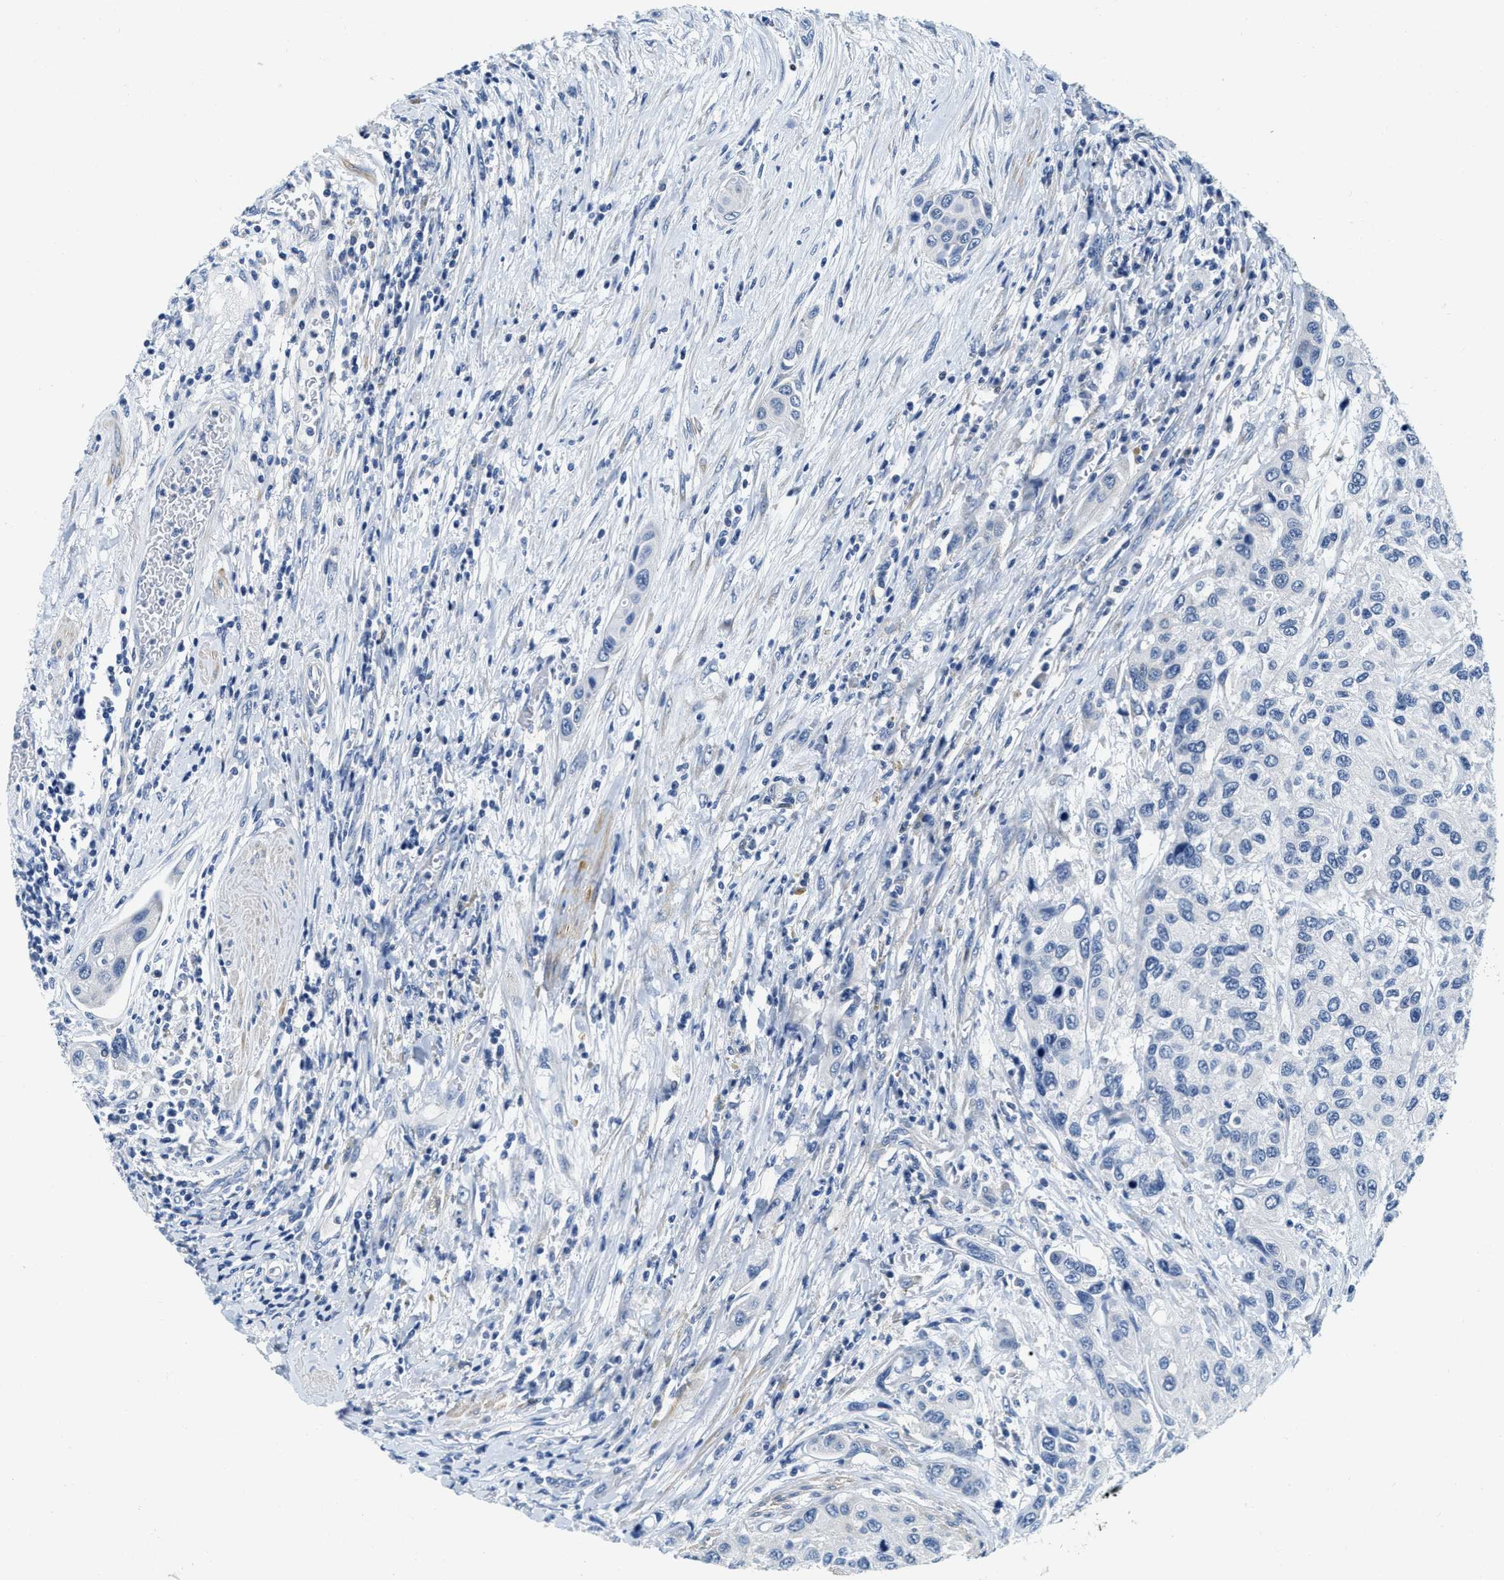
{"staining": {"intensity": "negative", "quantity": "none", "location": "none"}, "tissue": "urothelial cancer", "cell_type": "Tumor cells", "image_type": "cancer", "snomed": [{"axis": "morphology", "description": "Urothelial carcinoma, High grade"}, {"axis": "topography", "description": "Urinary bladder"}], "caption": "There is no significant staining in tumor cells of urothelial cancer. (DAB immunohistochemistry (IHC) with hematoxylin counter stain).", "gene": "EIF2AK2", "patient": {"sex": "female", "age": 56}}